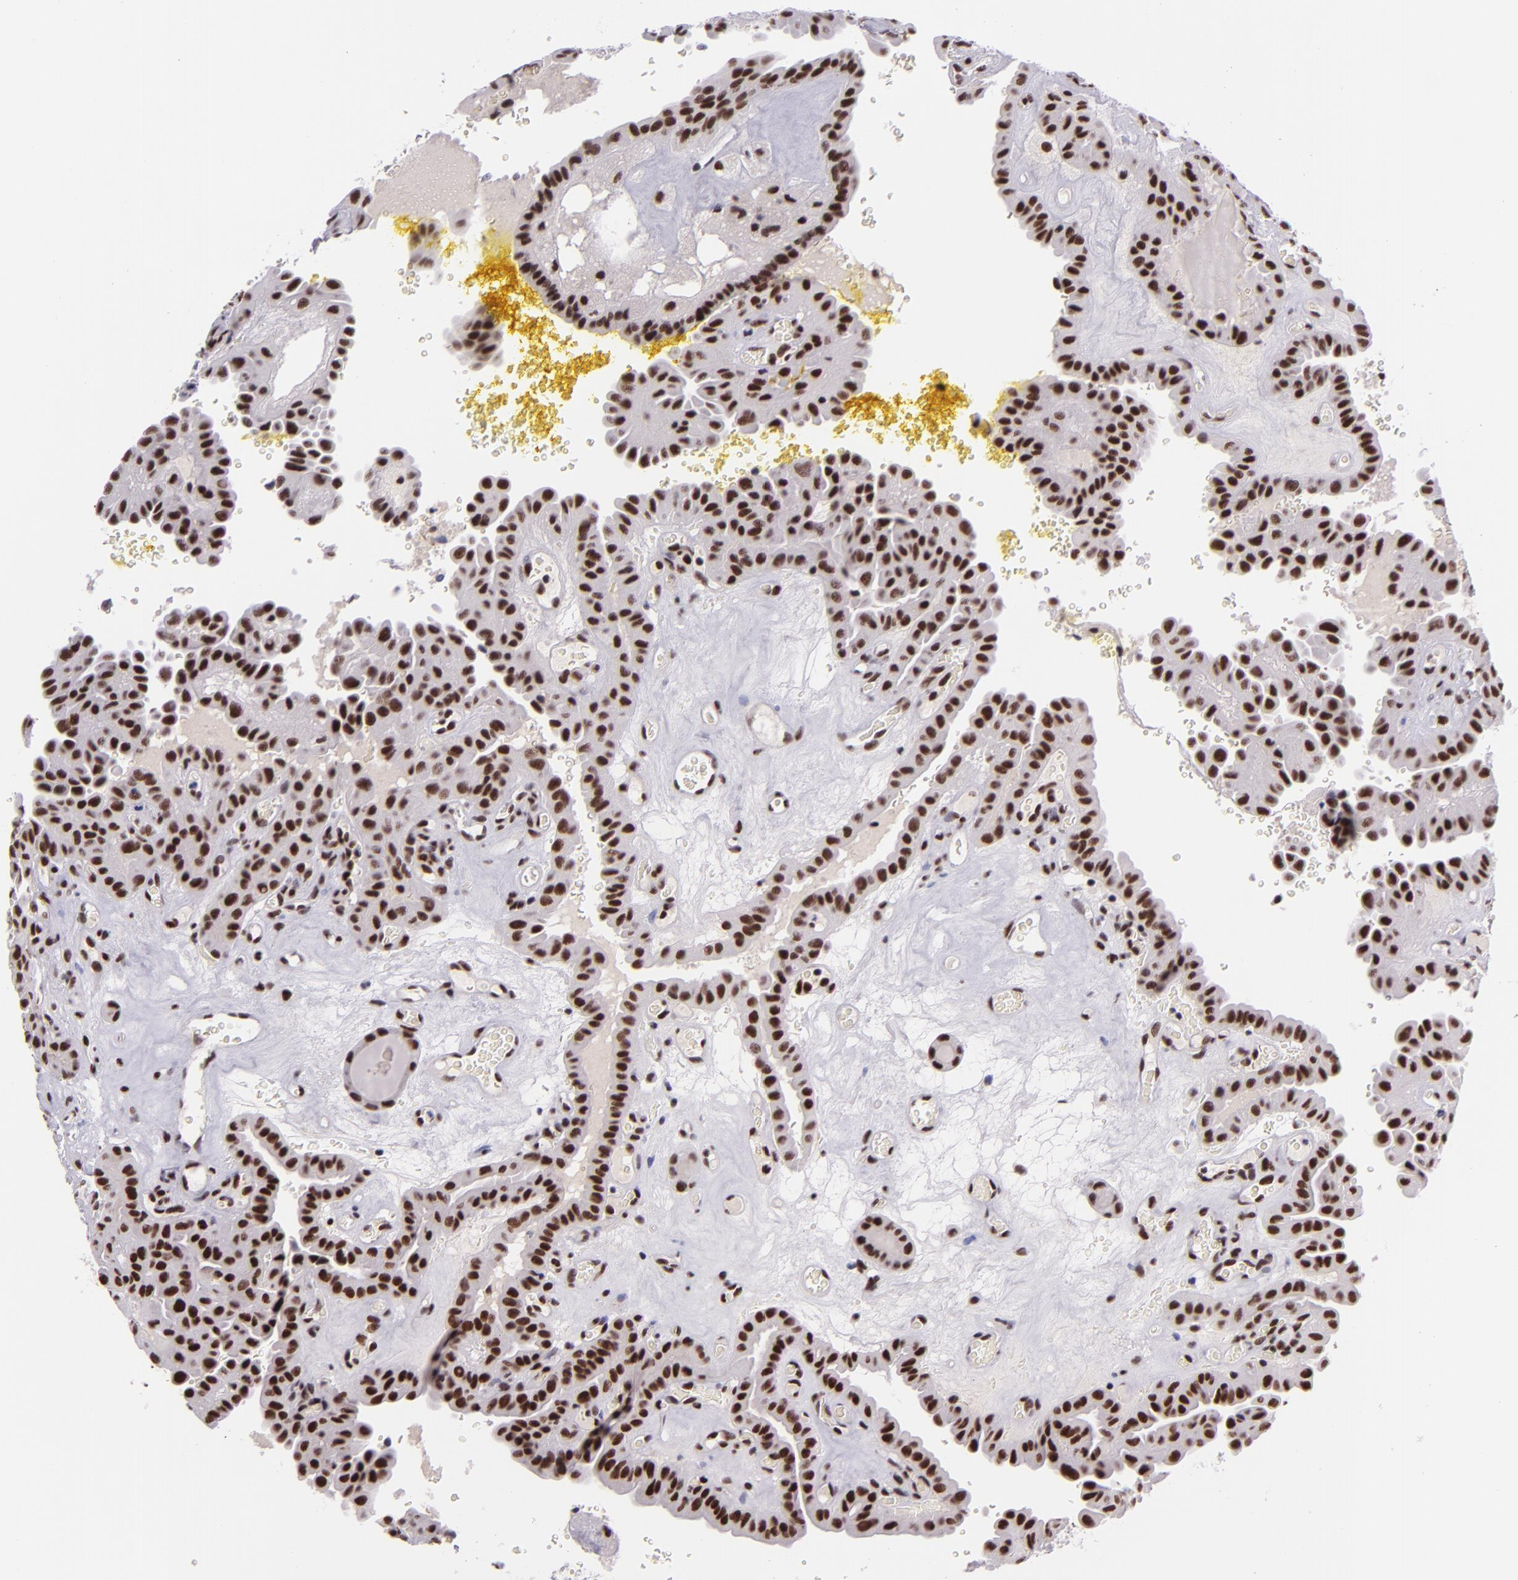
{"staining": {"intensity": "strong", "quantity": ">75%", "location": "nuclear"}, "tissue": "thyroid cancer", "cell_type": "Tumor cells", "image_type": "cancer", "snomed": [{"axis": "morphology", "description": "Papillary adenocarcinoma, NOS"}, {"axis": "topography", "description": "Thyroid gland"}], "caption": "Thyroid cancer was stained to show a protein in brown. There is high levels of strong nuclear positivity in approximately >75% of tumor cells. The staining is performed using DAB brown chromogen to label protein expression. The nuclei are counter-stained blue using hematoxylin.", "gene": "GPKOW", "patient": {"sex": "male", "age": 87}}